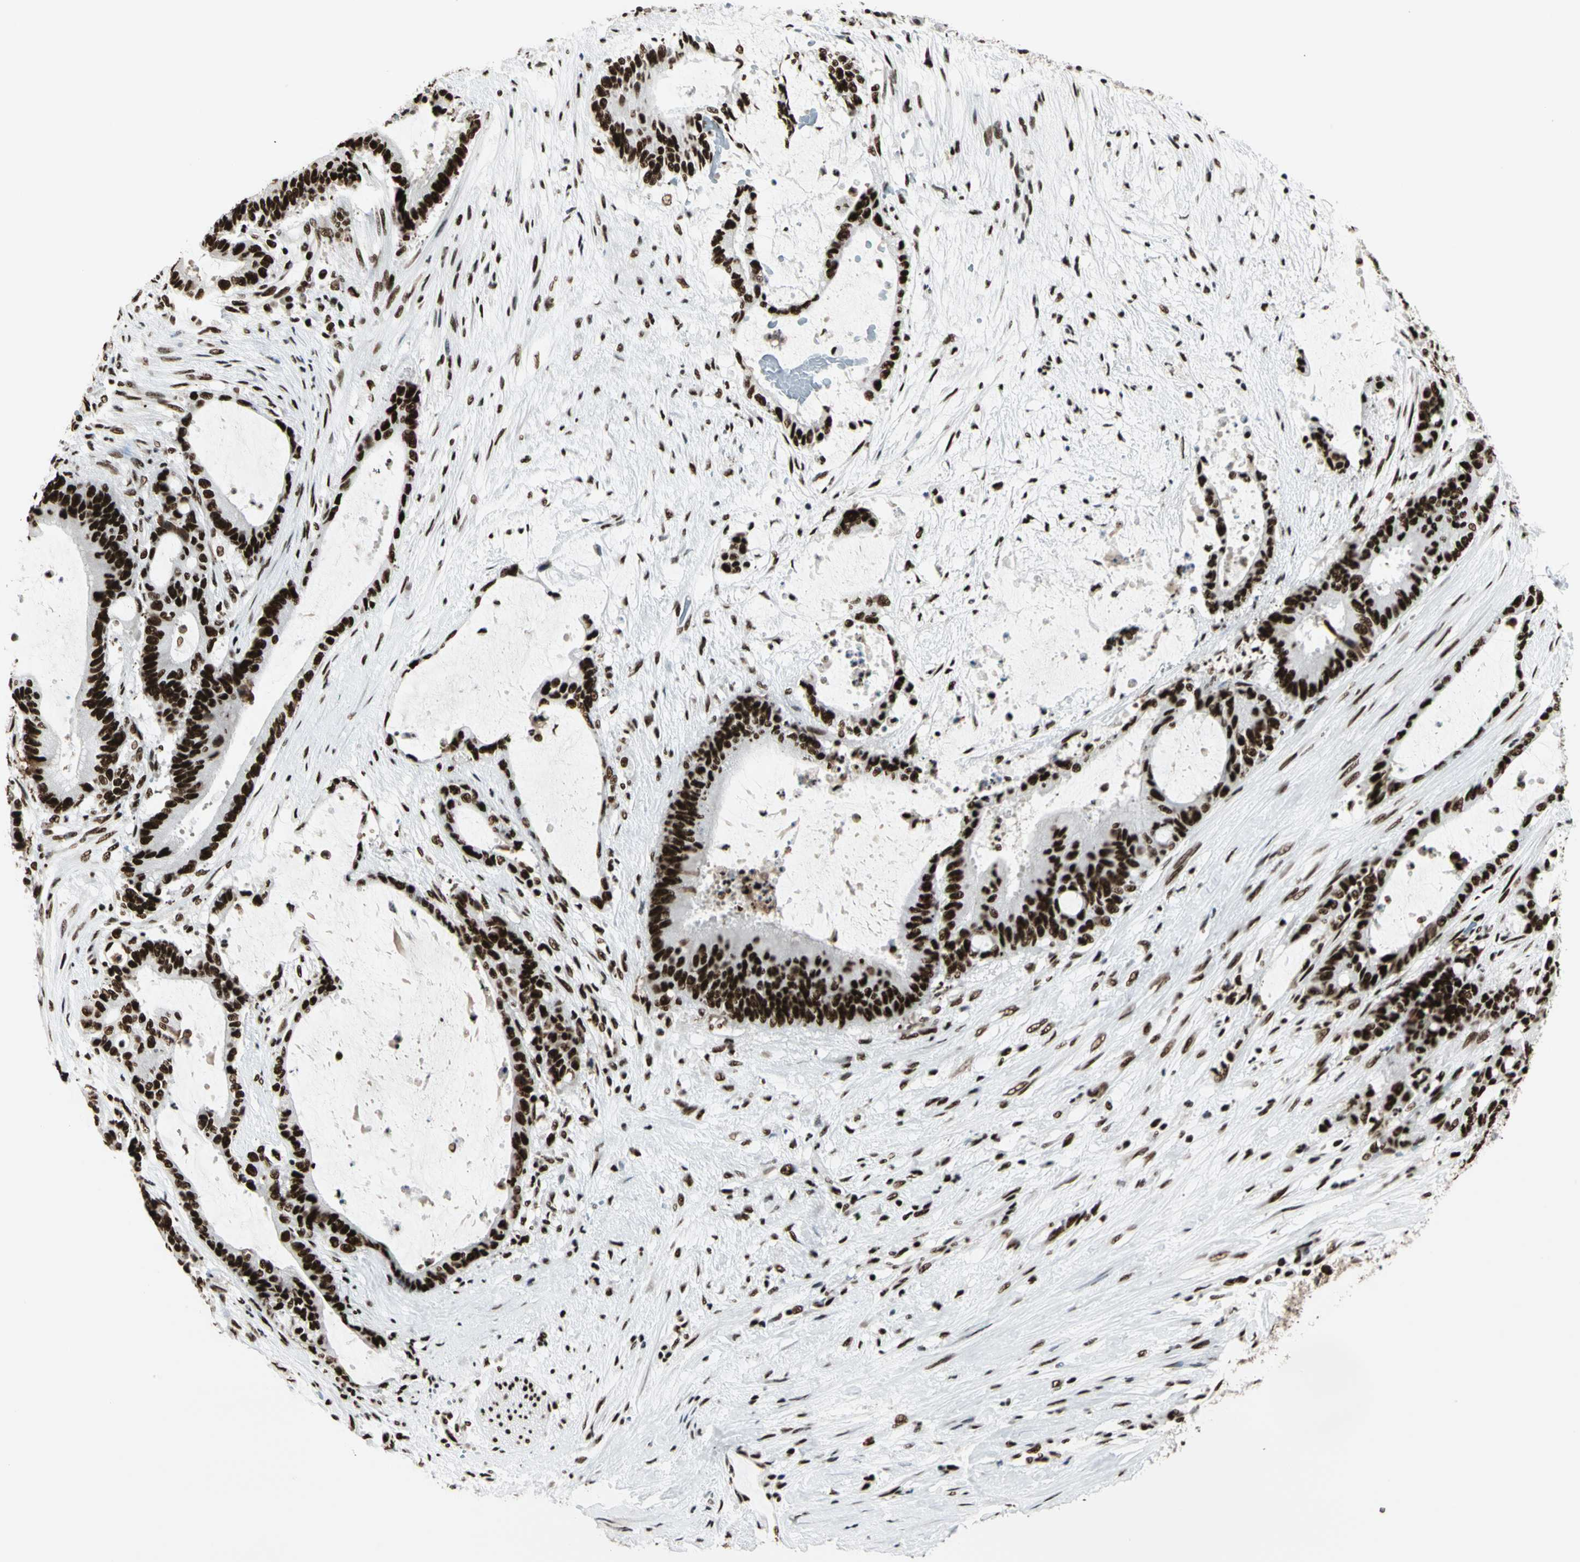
{"staining": {"intensity": "strong", "quantity": ">75%", "location": "nuclear"}, "tissue": "liver cancer", "cell_type": "Tumor cells", "image_type": "cancer", "snomed": [{"axis": "morphology", "description": "Cholangiocarcinoma"}, {"axis": "topography", "description": "Liver"}], "caption": "Protein staining of liver cholangiocarcinoma tissue shows strong nuclear expression in approximately >75% of tumor cells. Nuclei are stained in blue.", "gene": "CCAR1", "patient": {"sex": "female", "age": 73}}